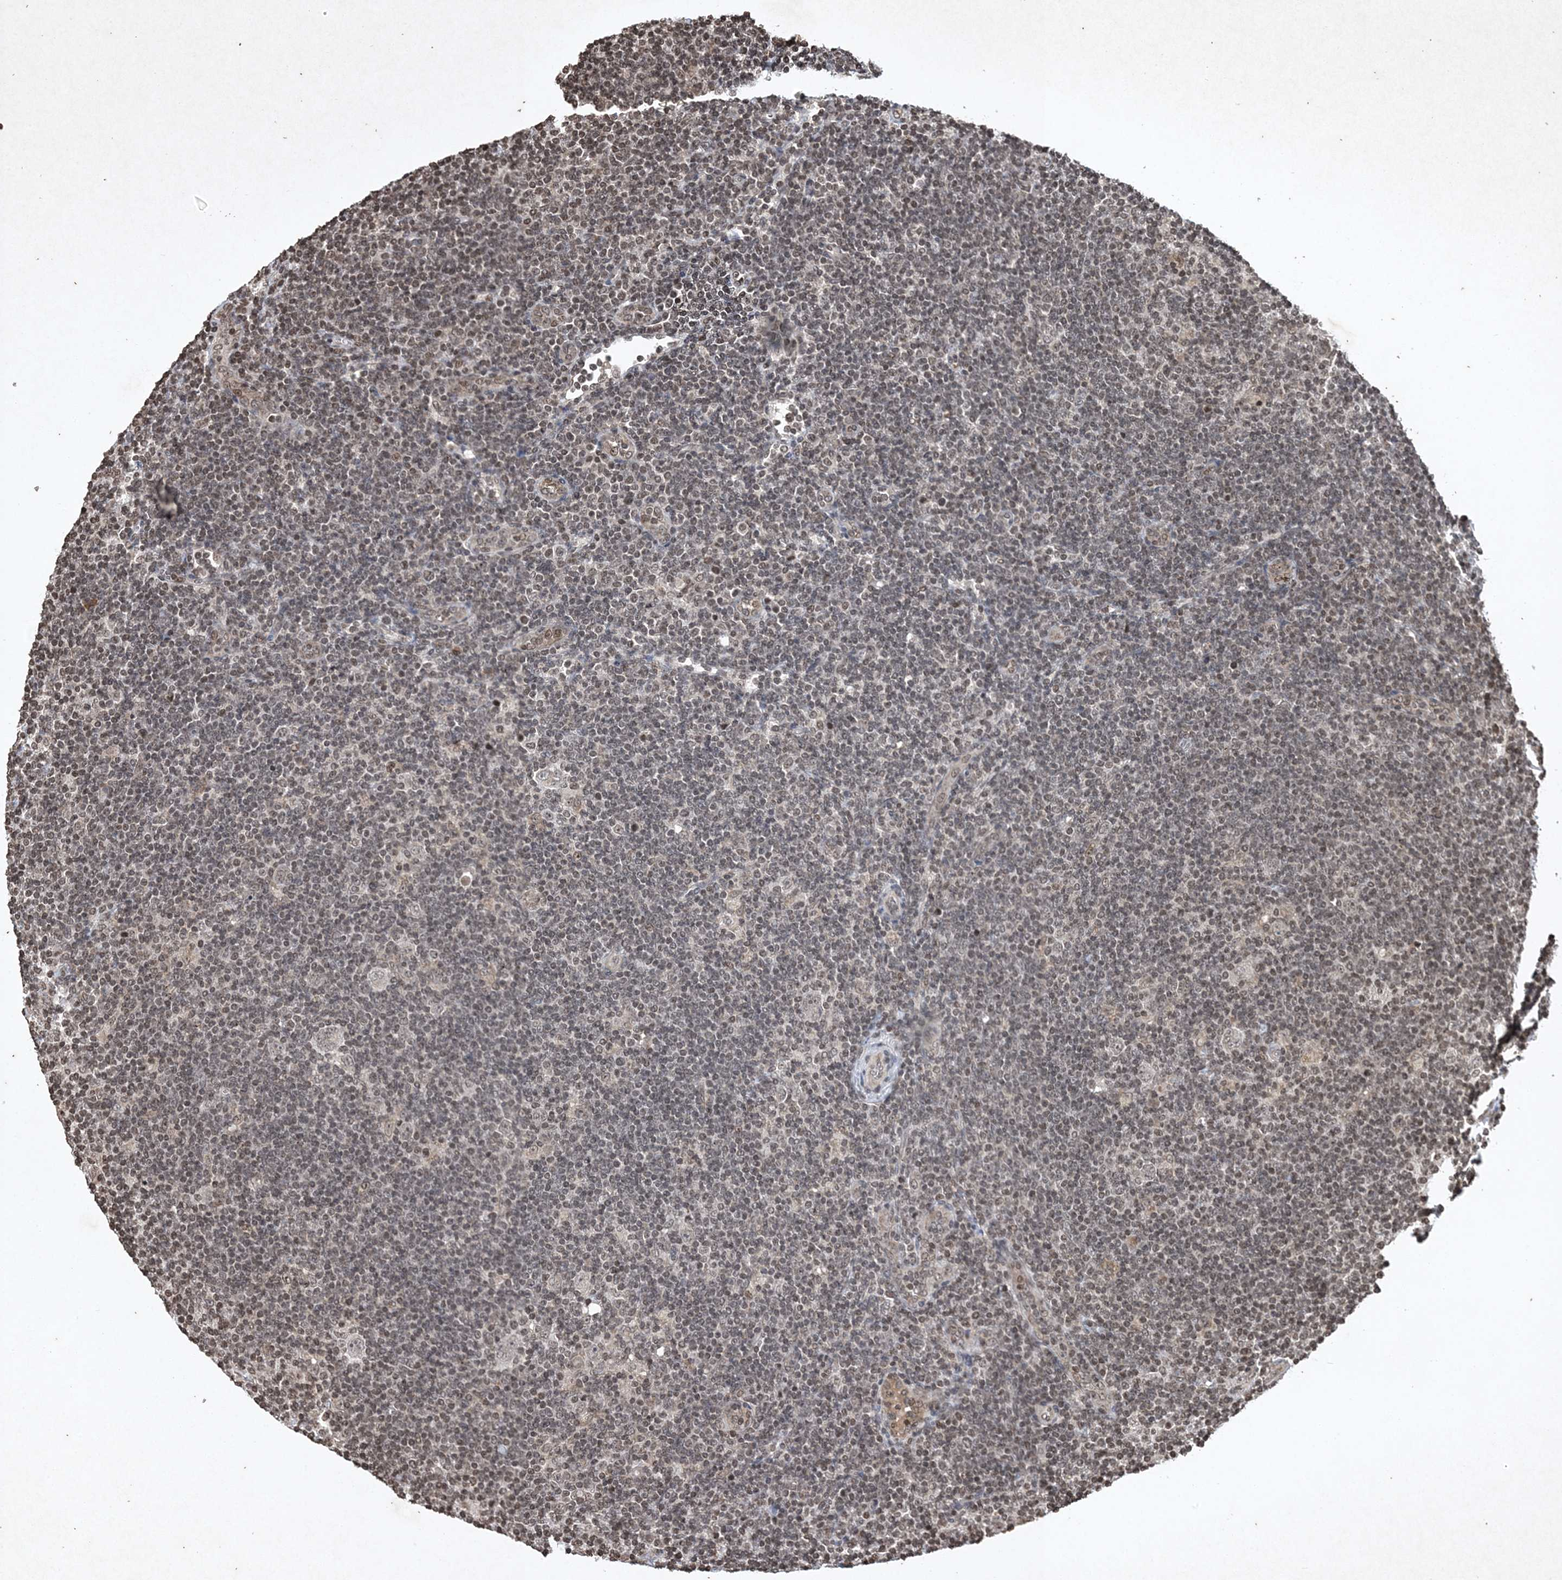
{"staining": {"intensity": "negative", "quantity": "none", "location": "none"}, "tissue": "lymphoma", "cell_type": "Tumor cells", "image_type": "cancer", "snomed": [{"axis": "morphology", "description": "Hodgkin's disease, NOS"}, {"axis": "topography", "description": "Lymph node"}], "caption": "IHC micrograph of Hodgkin's disease stained for a protein (brown), which exhibits no staining in tumor cells.", "gene": "NEDD9", "patient": {"sex": "female", "age": 57}}